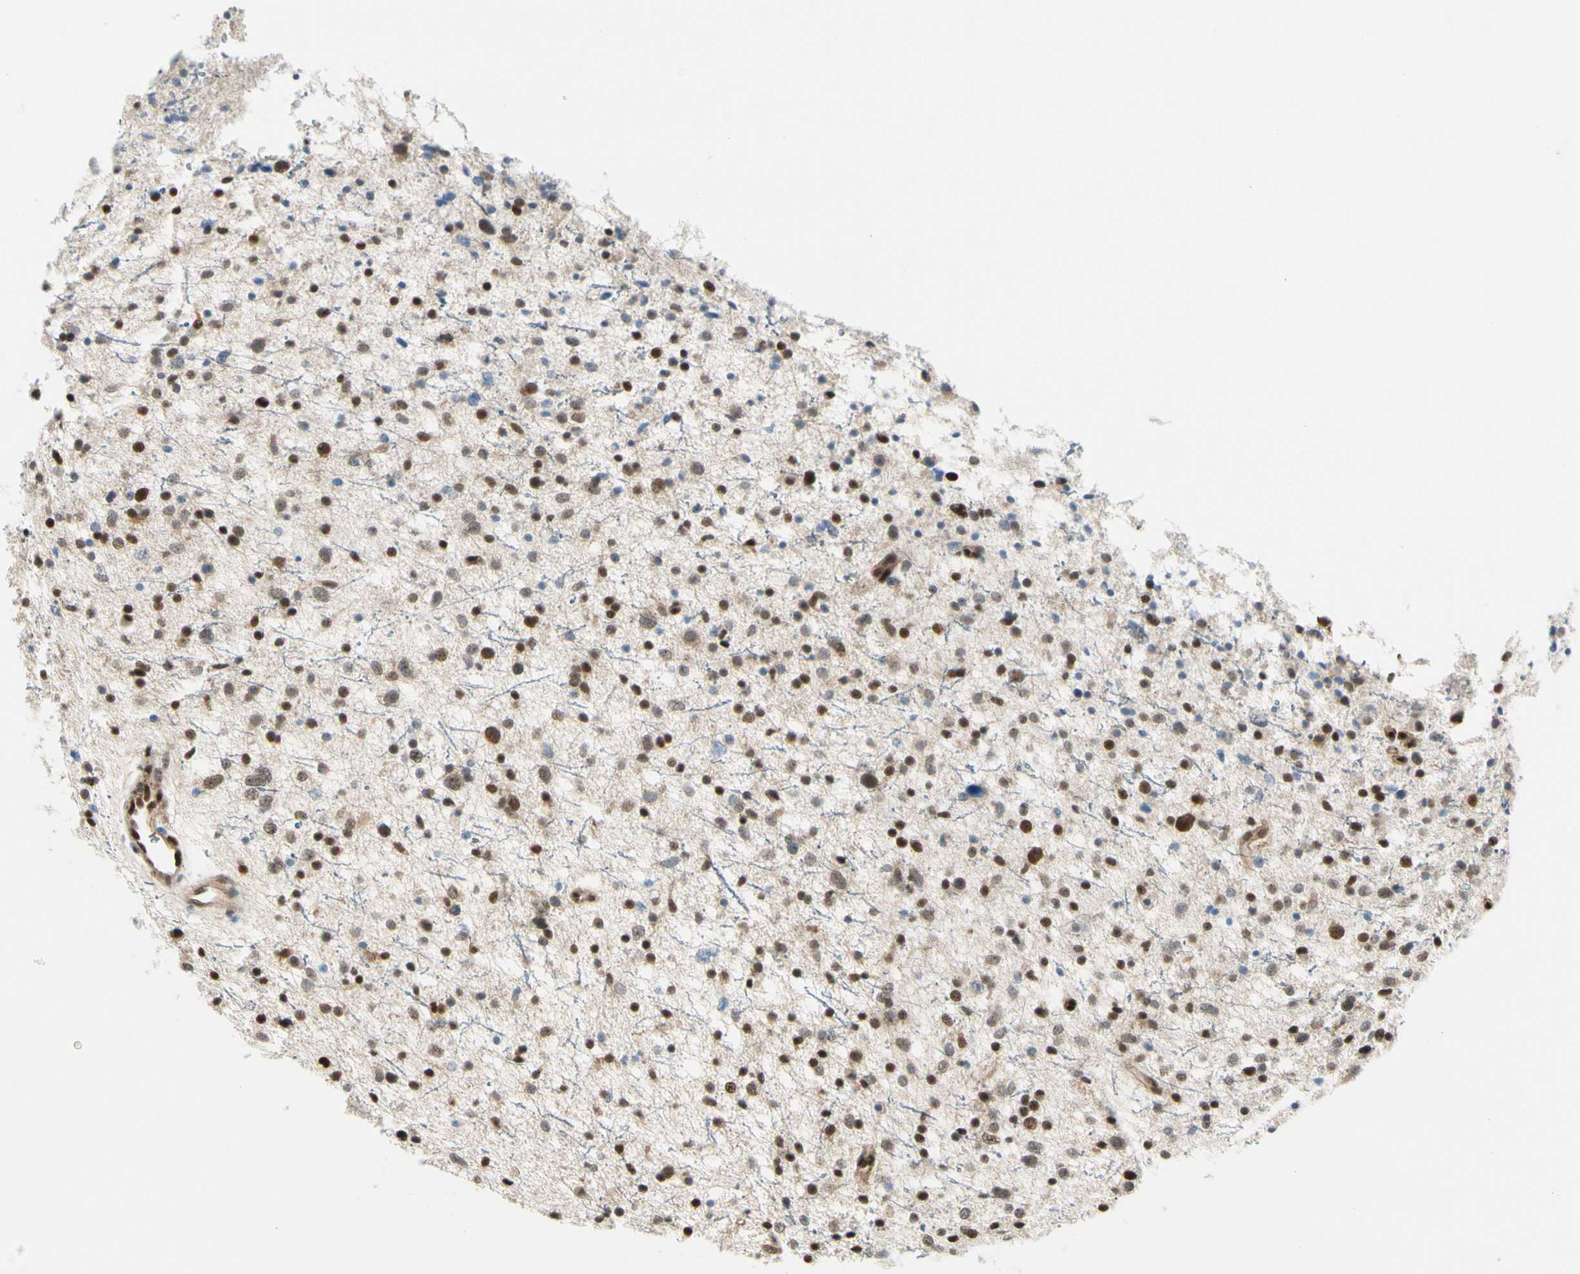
{"staining": {"intensity": "strong", "quantity": "25%-75%", "location": "nuclear"}, "tissue": "glioma", "cell_type": "Tumor cells", "image_type": "cancer", "snomed": [{"axis": "morphology", "description": "Glioma, malignant, Low grade"}, {"axis": "topography", "description": "Brain"}], "caption": "Strong nuclear positivity is seen in approximately 25%-75% of tumor cells in malignant glioma (low-grade).", "gene": "DAXX", "patient": {"sex": "female", "age": 37}}